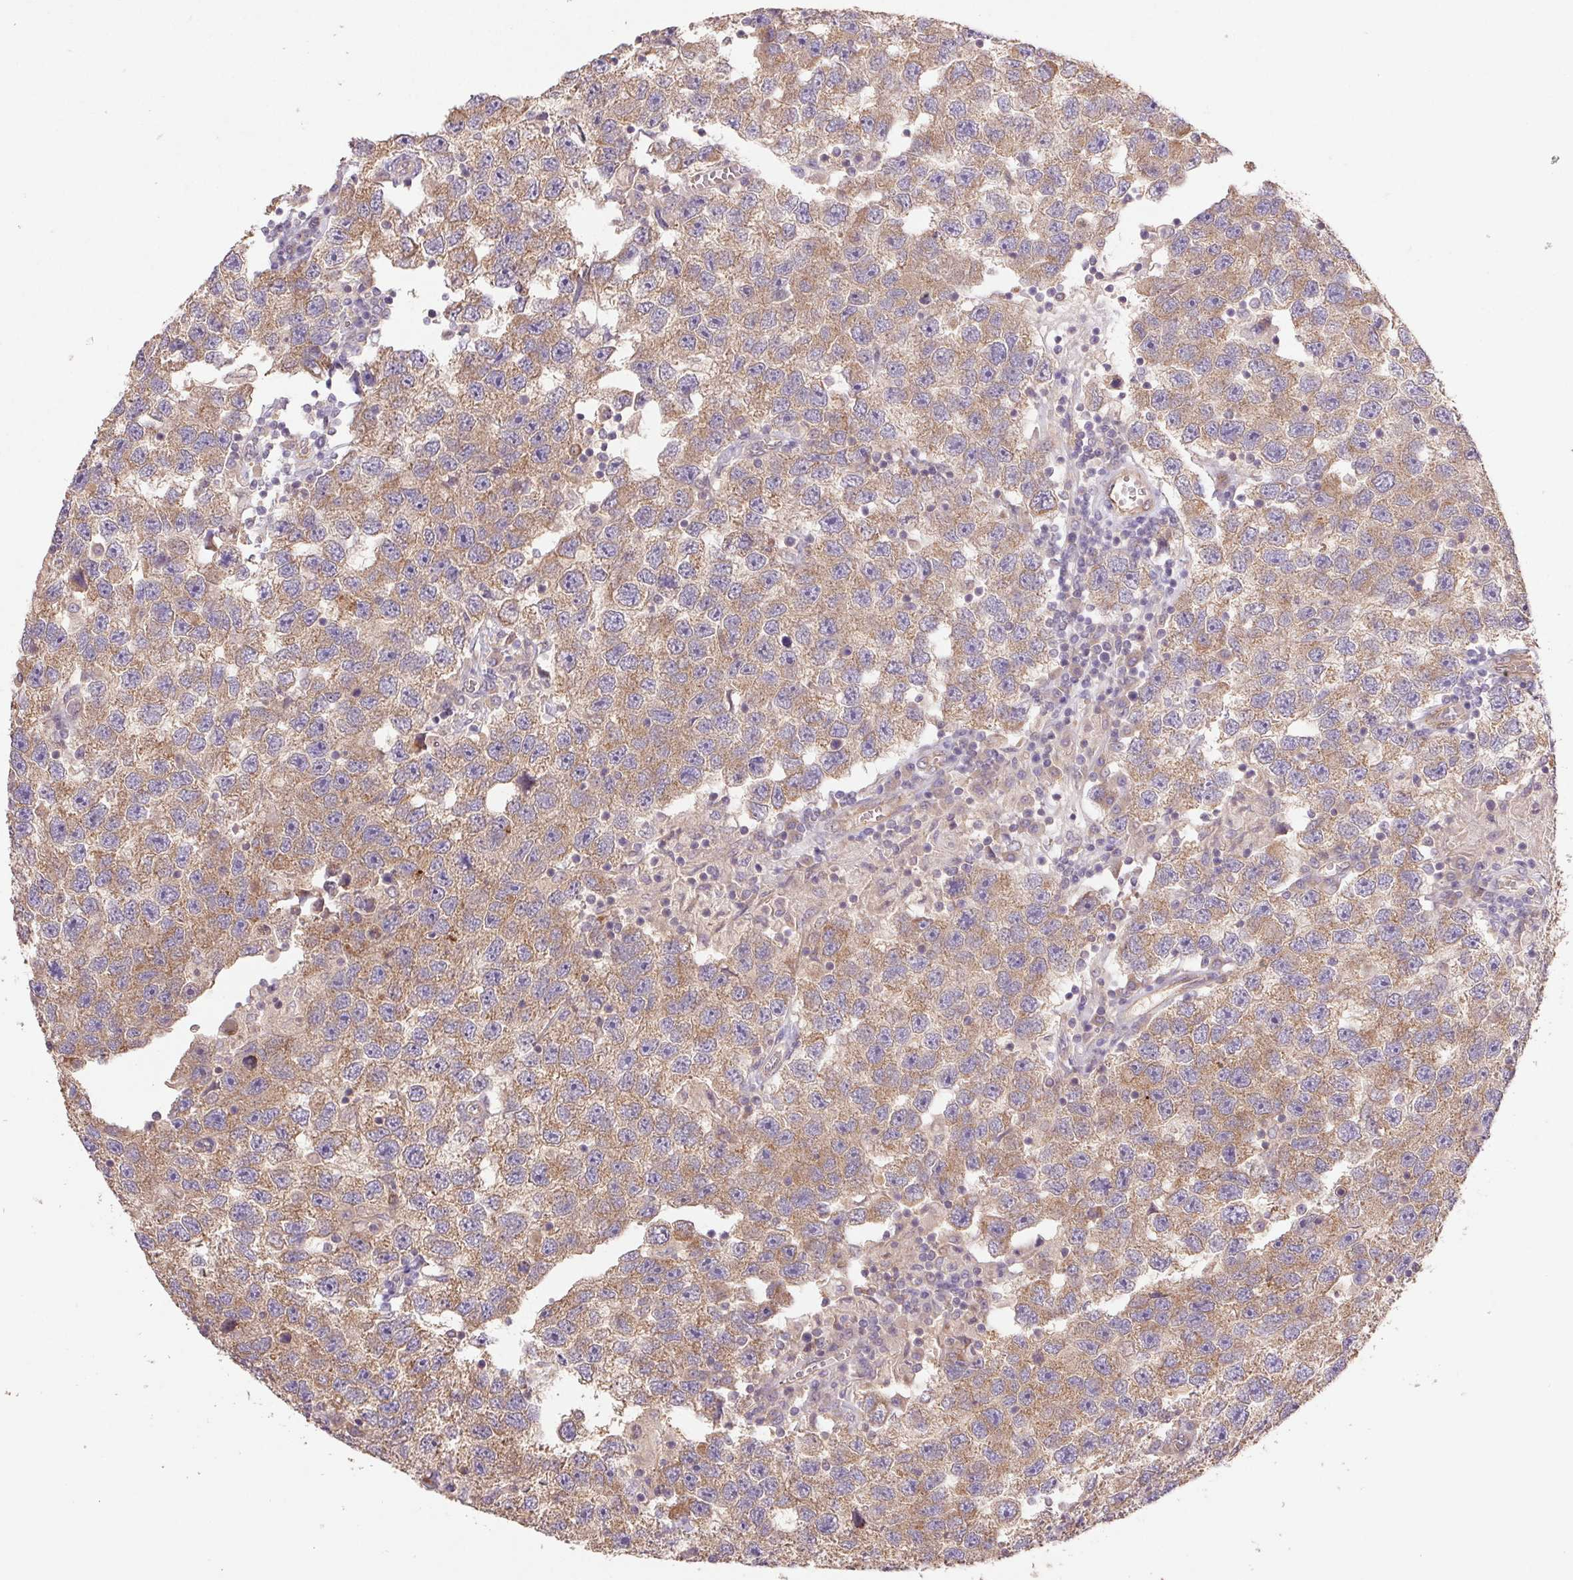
{"staining": {"intensity": "moderate", "quantity": ">75%", "location": "cytoplasmic/membranous"}, "tissue": "testis cancer", "cell_type": "Tumor cells", "image_type": "cancer", "snomed": [{"axis": "morphology", "description": "Seminoma, NOS"}, {"axis": "topography", "description": "Testis"}], "caption": "A brown stain highlights moderate cytoplasmic/membranous staining of a protein in testis cancer (seminoma) tumor cells.", "gene": "RAB11A", "patient": {"sex": "male", "age": 26}}